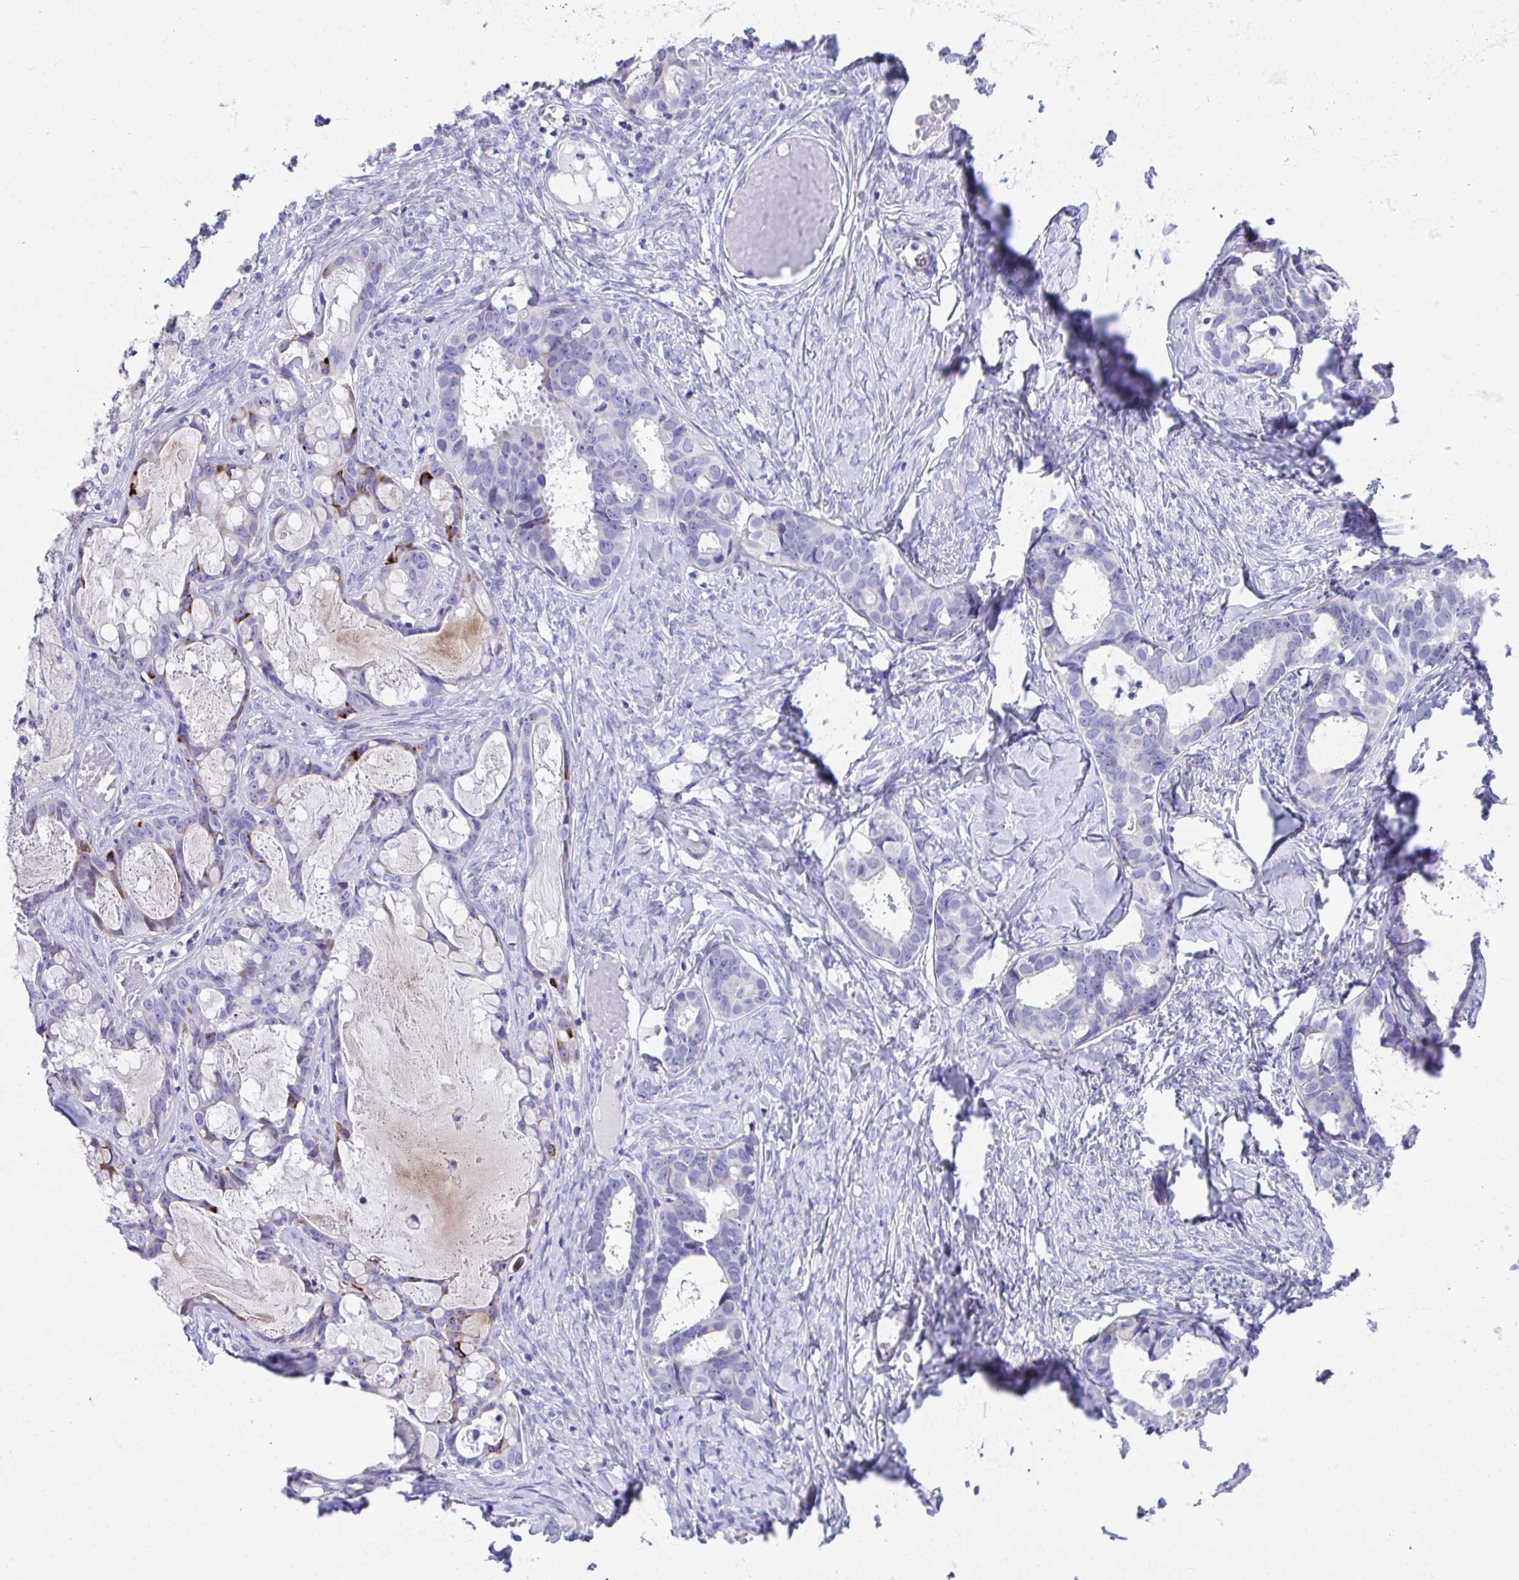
{"staining": {"intensity": "strong", "quantity": "<25%", "location": "cytoplasmic/membranous"}, "tissue": "ovarian cancer", "cell_type": "Tumor cells", "image_type": "cancer", "snomed": [{"axis": "morphology", "description": "Cystadenocarcinoma, serous, NOS"}, {"axis": "topography", "description": "Ovary"}], "caption": "Immunohistochemistry photomicrograph of serous cystadenocarcinoma (ovarian) stained for a protein (brown), which displays medium levels of strong cytoplasmic/membranous staining in about <25% of tumor cells.", "gene": "SLC16A6", "patient": {"sex": "female", "age": 69}}